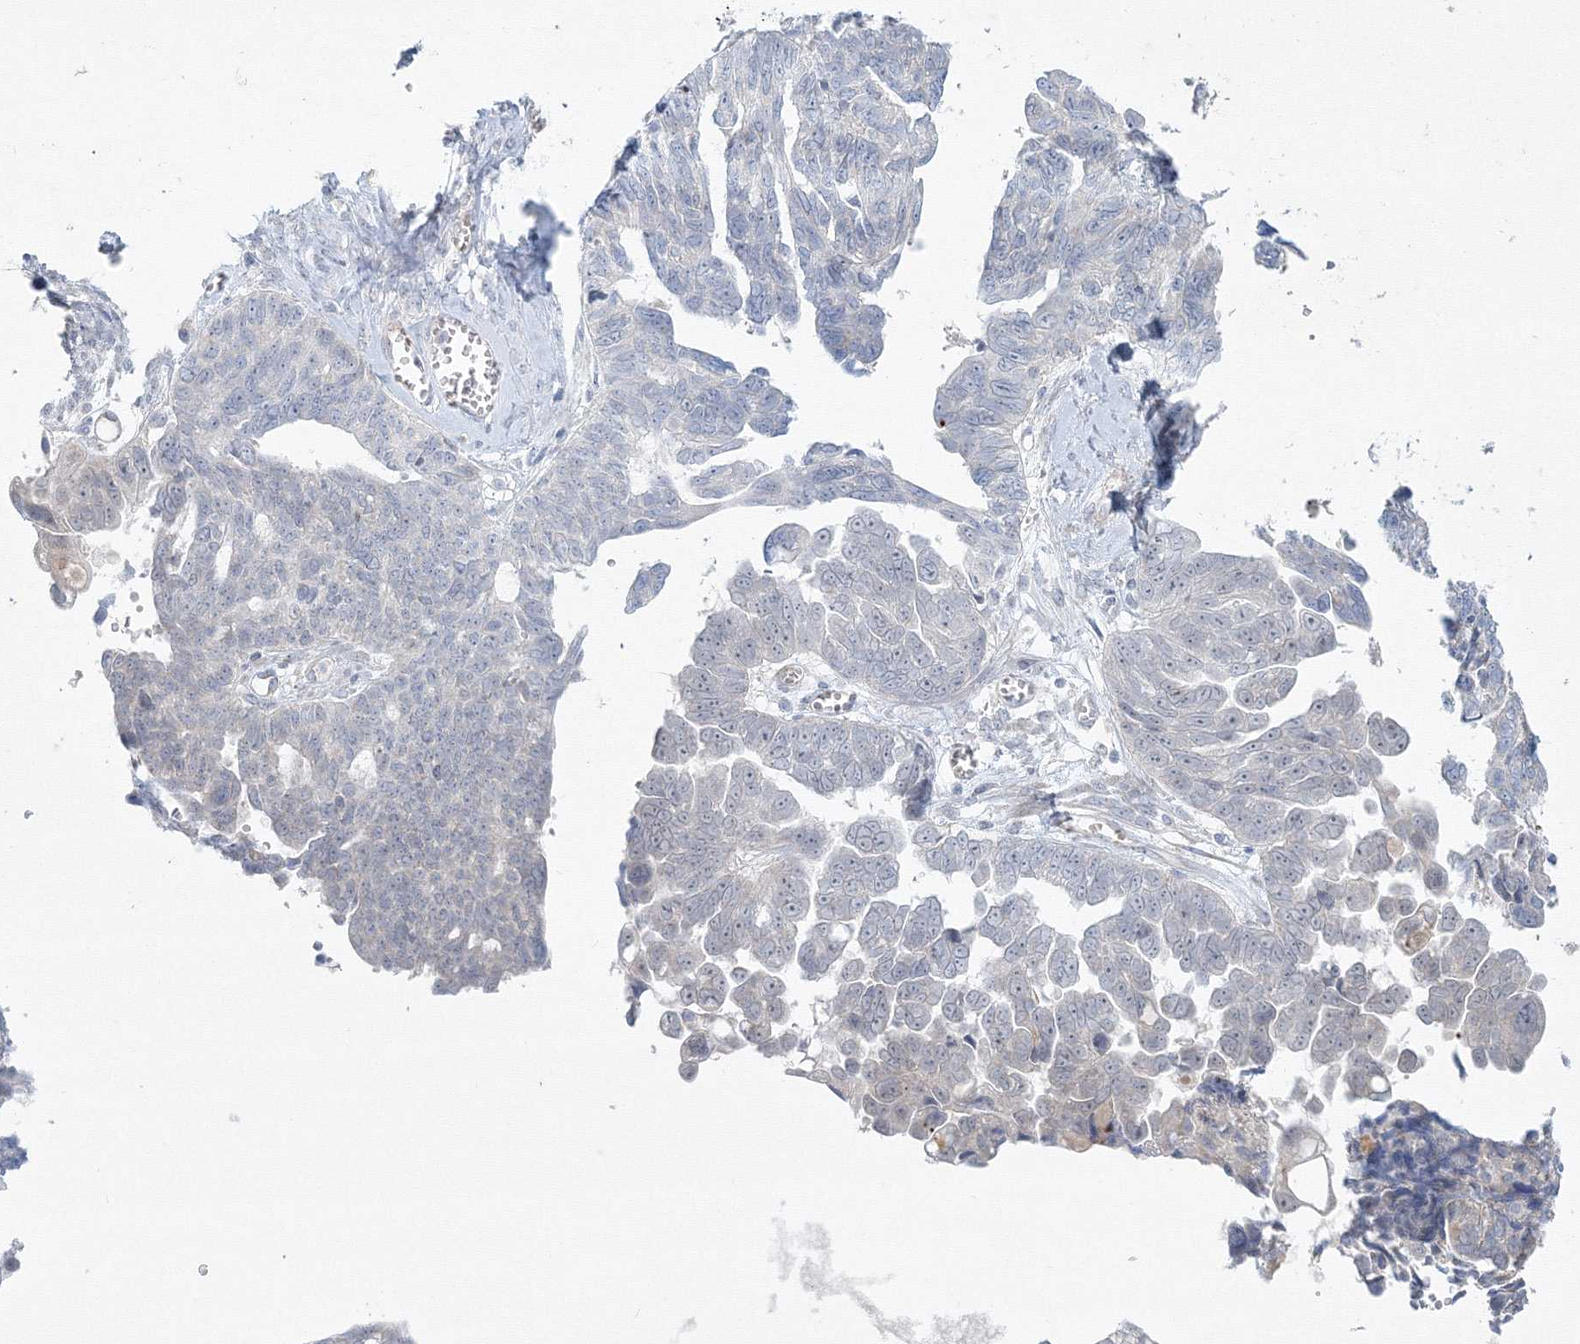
{"staining": {"intensity": "negative", "quantity": "none", "location": "none"}, "tissue": "ovarian cancer", "cell_type": "Tumor cells", "image_type": "cancer", "snomed": [{"axis": "morphology", "description": "Cystadenocarcinoma, serous, NOS"}, {"axis": "topography", "description": "Ovary"}], "caption": "Image shows no protein staining in tumor cells of ovarian serous cystadenocarcinoma tissue. The staining is performed using DAB brown chromogen with nuclei counter-stained in using hematoxylin.", "gene": "WDR49", "patient": {"sex": "female", "age": 79}}